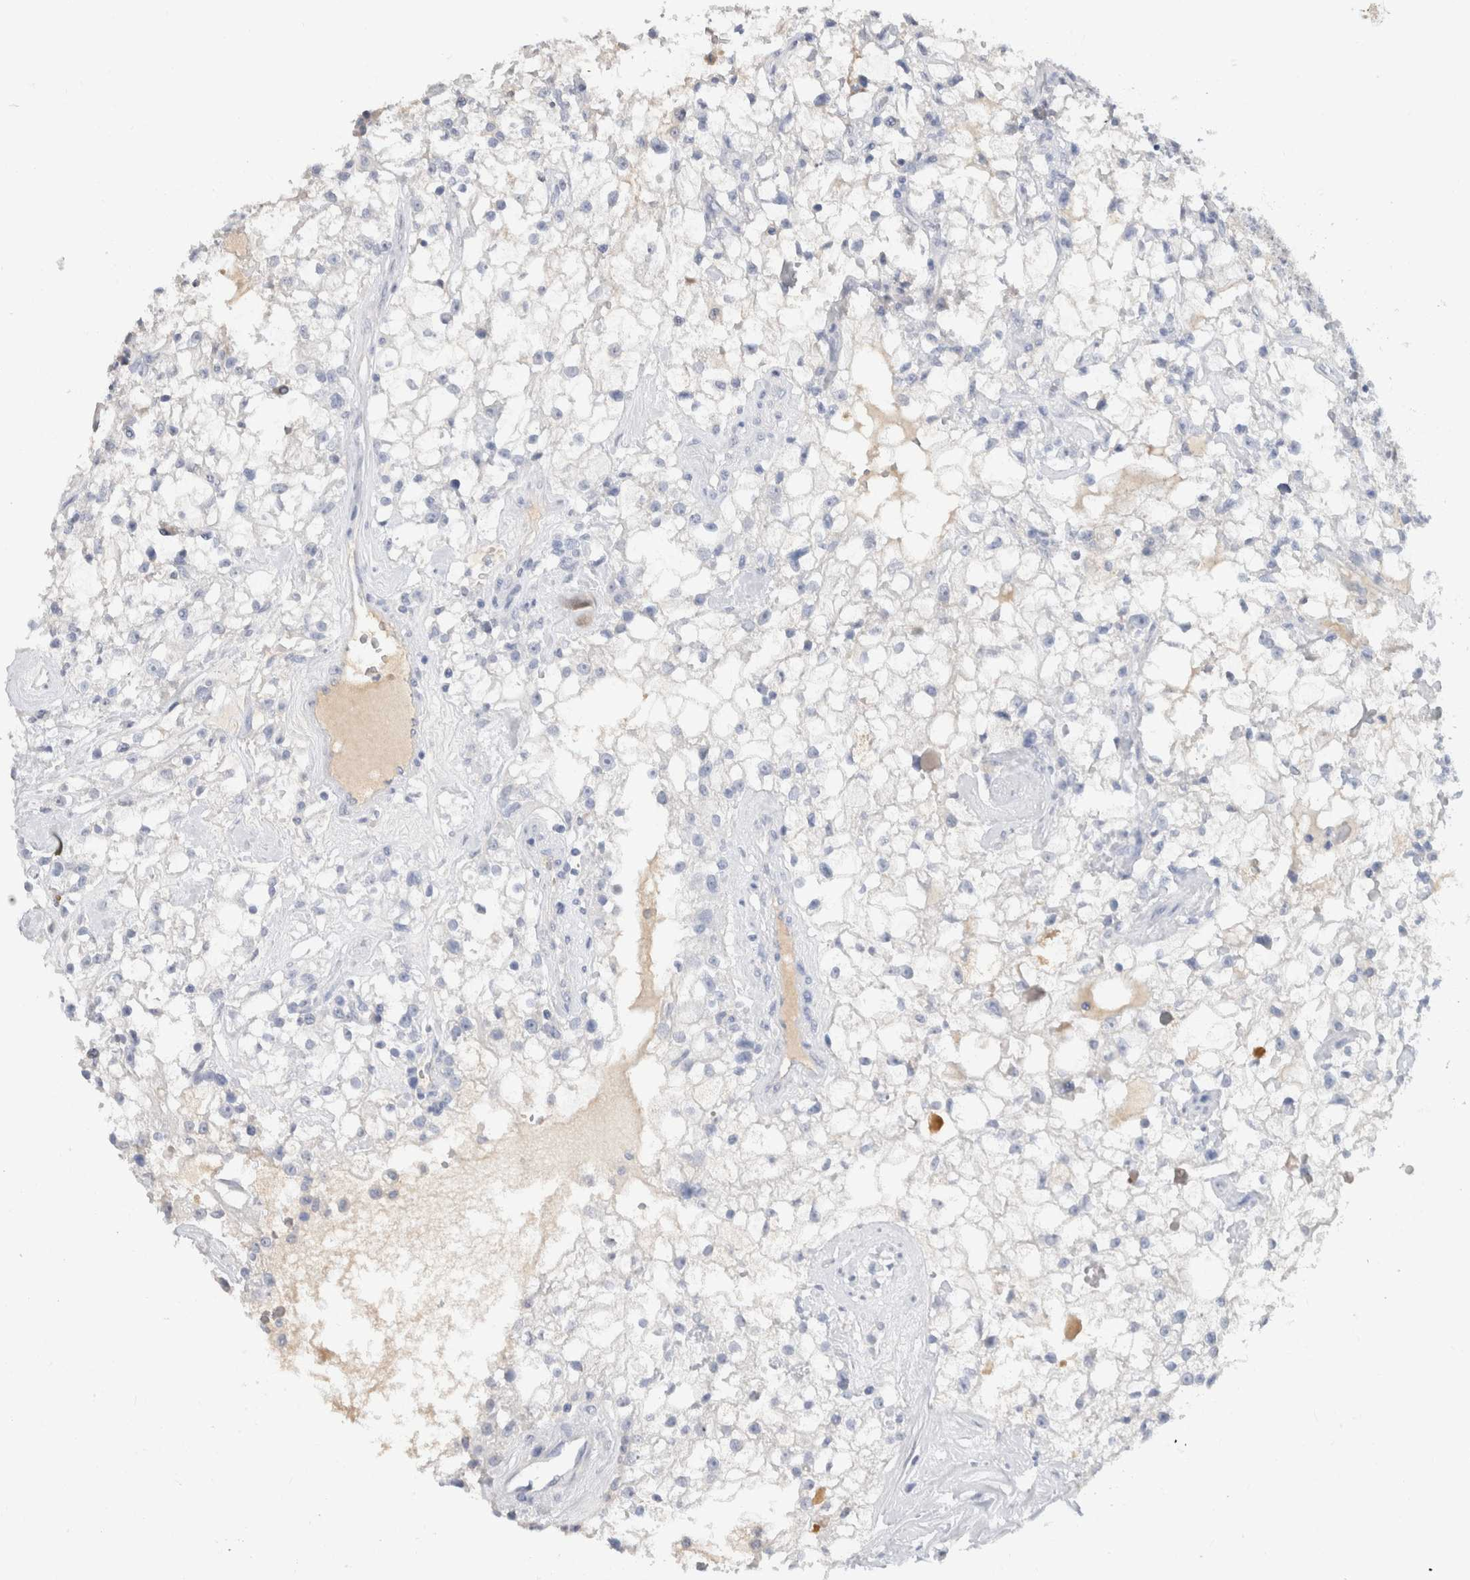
{"staining": {"intensity": "negative", "quantity": "none", "location": "none"}, "tissue": "renal cancer", "cell_type": "Tumor cells", "image_type": "cancer", "snomed": [{"axis": "morphology", "description": "Adenocarcinoma, NOS"}, {"axis": "topography", "description": "Kidney"}], "caption": "Image shows no significant protein positivity in tumor cells of renal adenocarcinoma.", "gene": "SCGB1A1", "patient": {"sex": "female", "age": 60}}